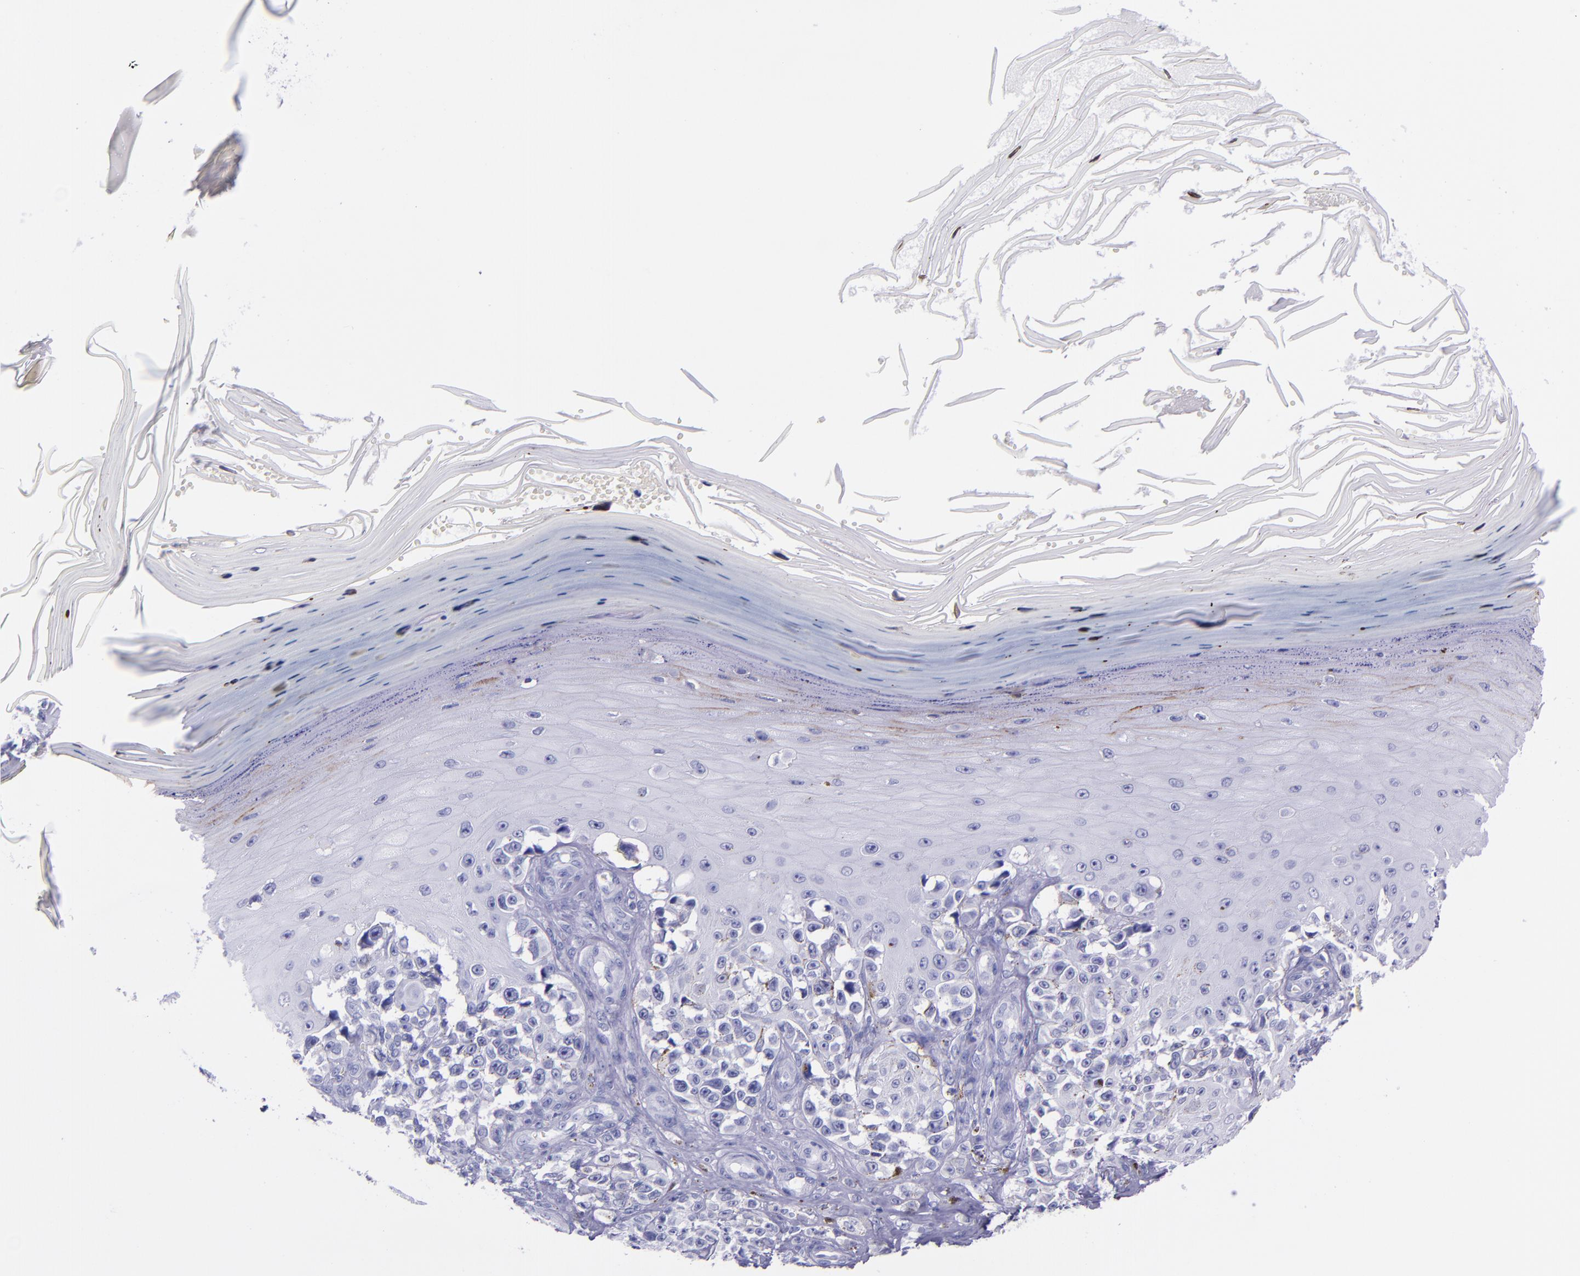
{"staining": {"intensity": "negative", "quantity": "none", "location": "none"}, "tissue": "melanoma", "cell_type": "Tumor cells", "image_type": "cancer", "snomed": [{"axis": "morphology", "description": "Malignant melanoma, NOS"}, {"axis": "topography", "description": "Skin"}], "caption": "Tumor cells show no significant staining in melanoma.", "gene": "MBP", "patient": {"sex": "female", "age": 82}}